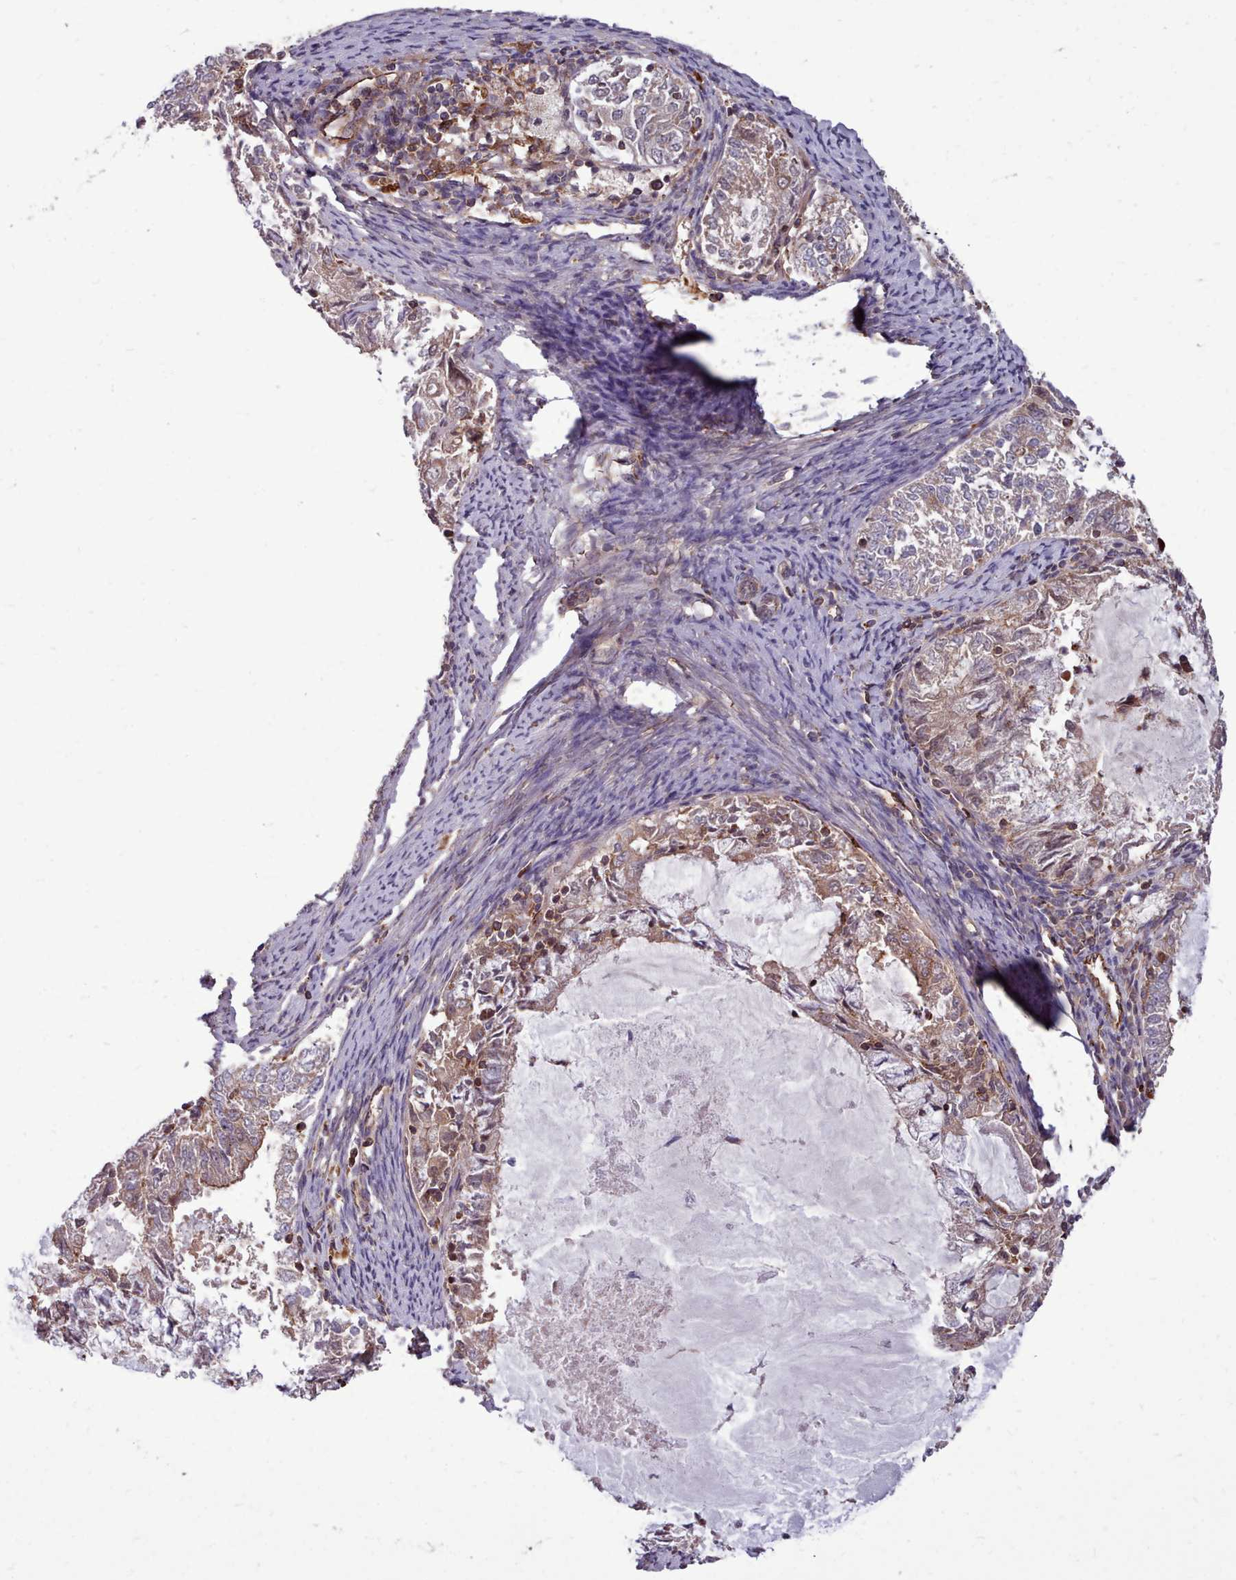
{"staining": {"intensity": "moderate", "quantity": ">75%", "location": "cytoplasmic/membranous"}, "tissue": "endometrial cancer", "cell_type": "Tumor cells", "image_type": "cancer", "snomed": [{"axis": "morphology", "description": "Adenocarcinoma, NOS"}, {"axis": "topography", "description": "Endometrium"}], "caption": "Immunohistochemistry (IHC) of endometrial cancer (adenocarcinoma) displays medium levels of moderate cytoplasmic/membranous staining in about >75% of tumor cells.", "gene": "STUB1", "patient": {"sex": "female", "age": 57}}